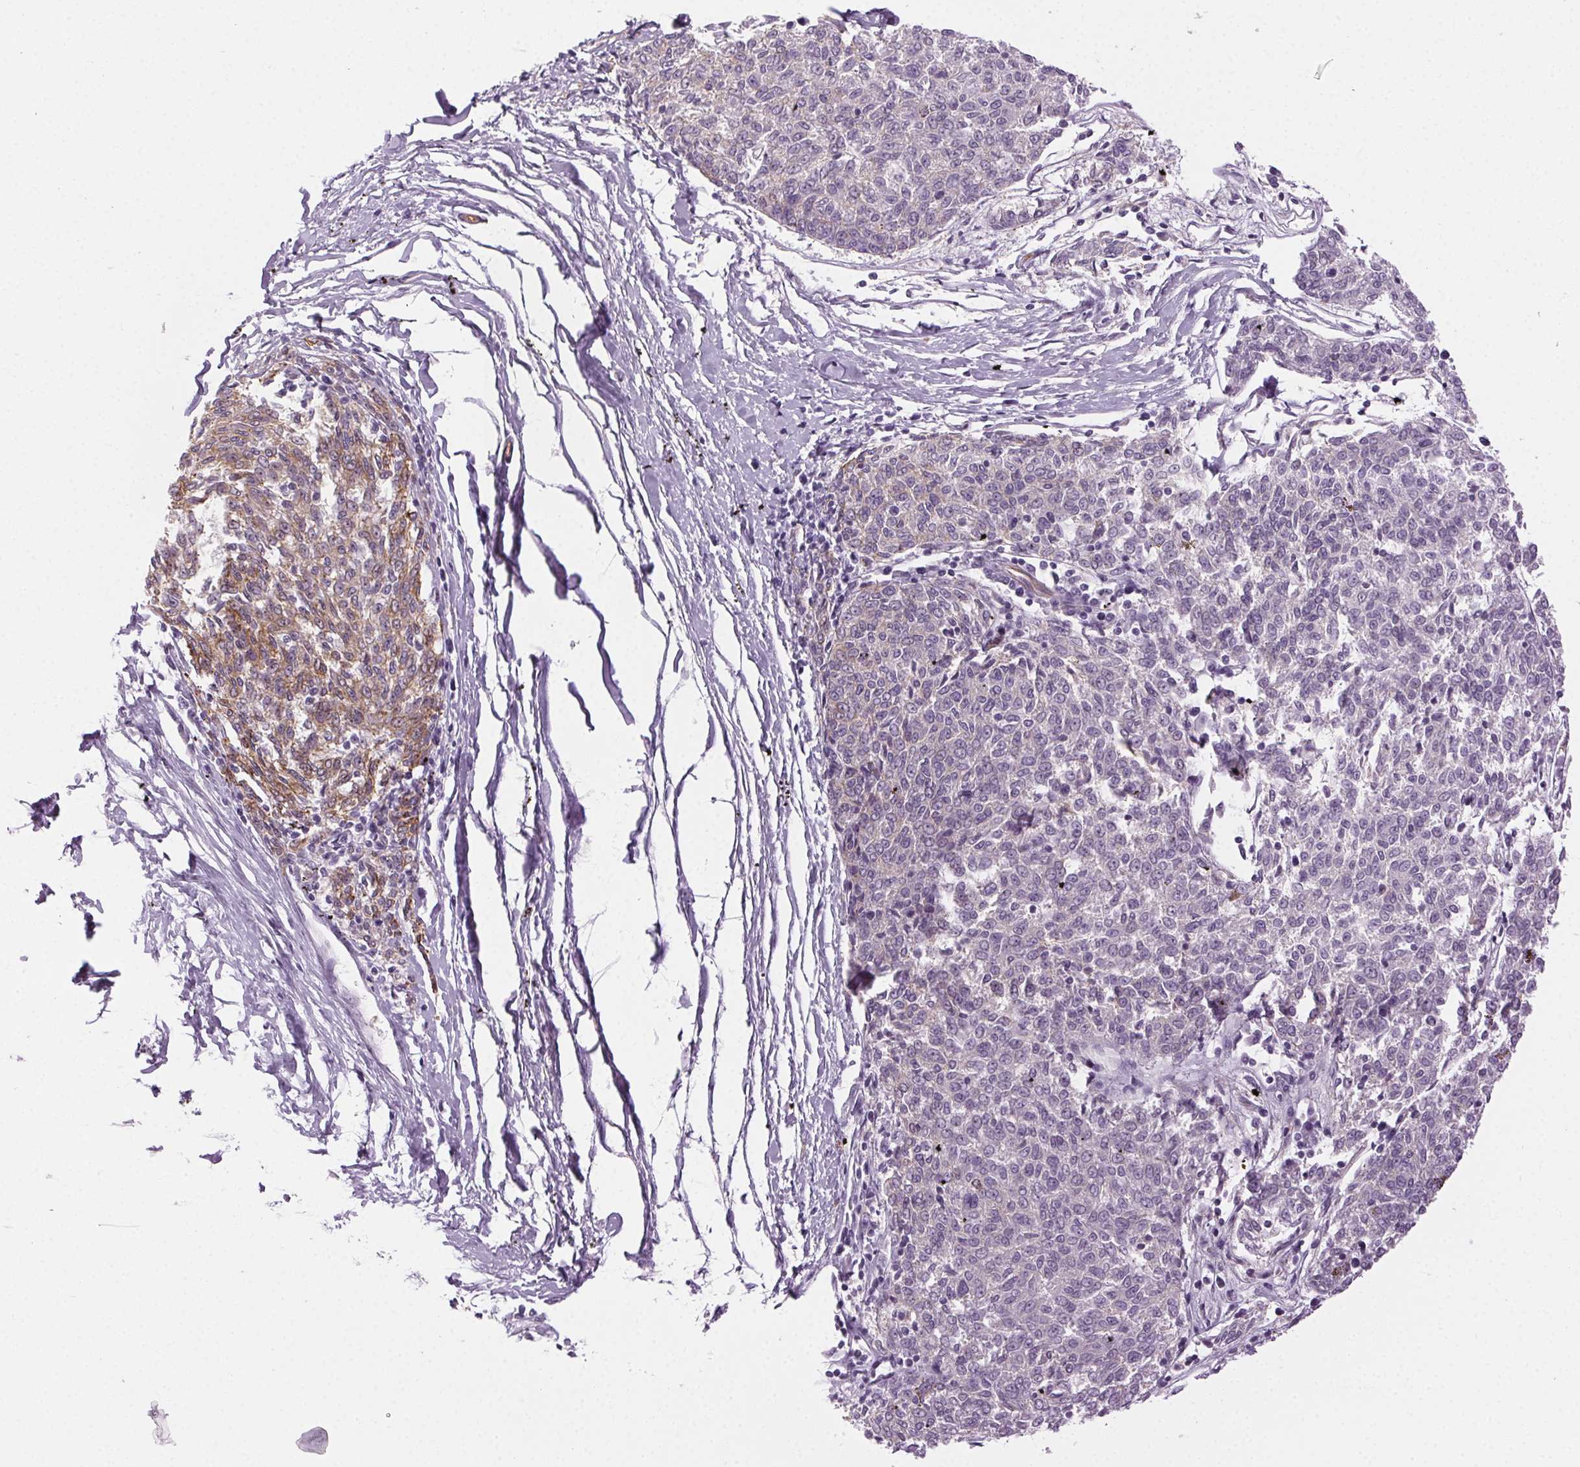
{"staining": {"intensity": "moderate", "quantity": "<25%", "location": "cytoplasmic/membranous"}, "tissue": "melanoma", "cell_type": "Tumor cells", "image_type": "cancer", "snomed": [{"axis": "morphology", "description": "Malignant melanoma, NOS"}, {"axis": "topography", "description": "Skin"}], "caption": "Protein analysis of malignant melanoma tissue demonstrates moderate cytoplasmic/membranous expression in approximately <25% of tumor cells. The staining was performed using DAB (3,3'-diaminobenzidine) to visualize the protein expression in brown, while the nuclei were stained in blue with hematoxylin (Magnification: 20x).", "gene": "AIF1L", "patient": {"sex": "female", "age": 72}}